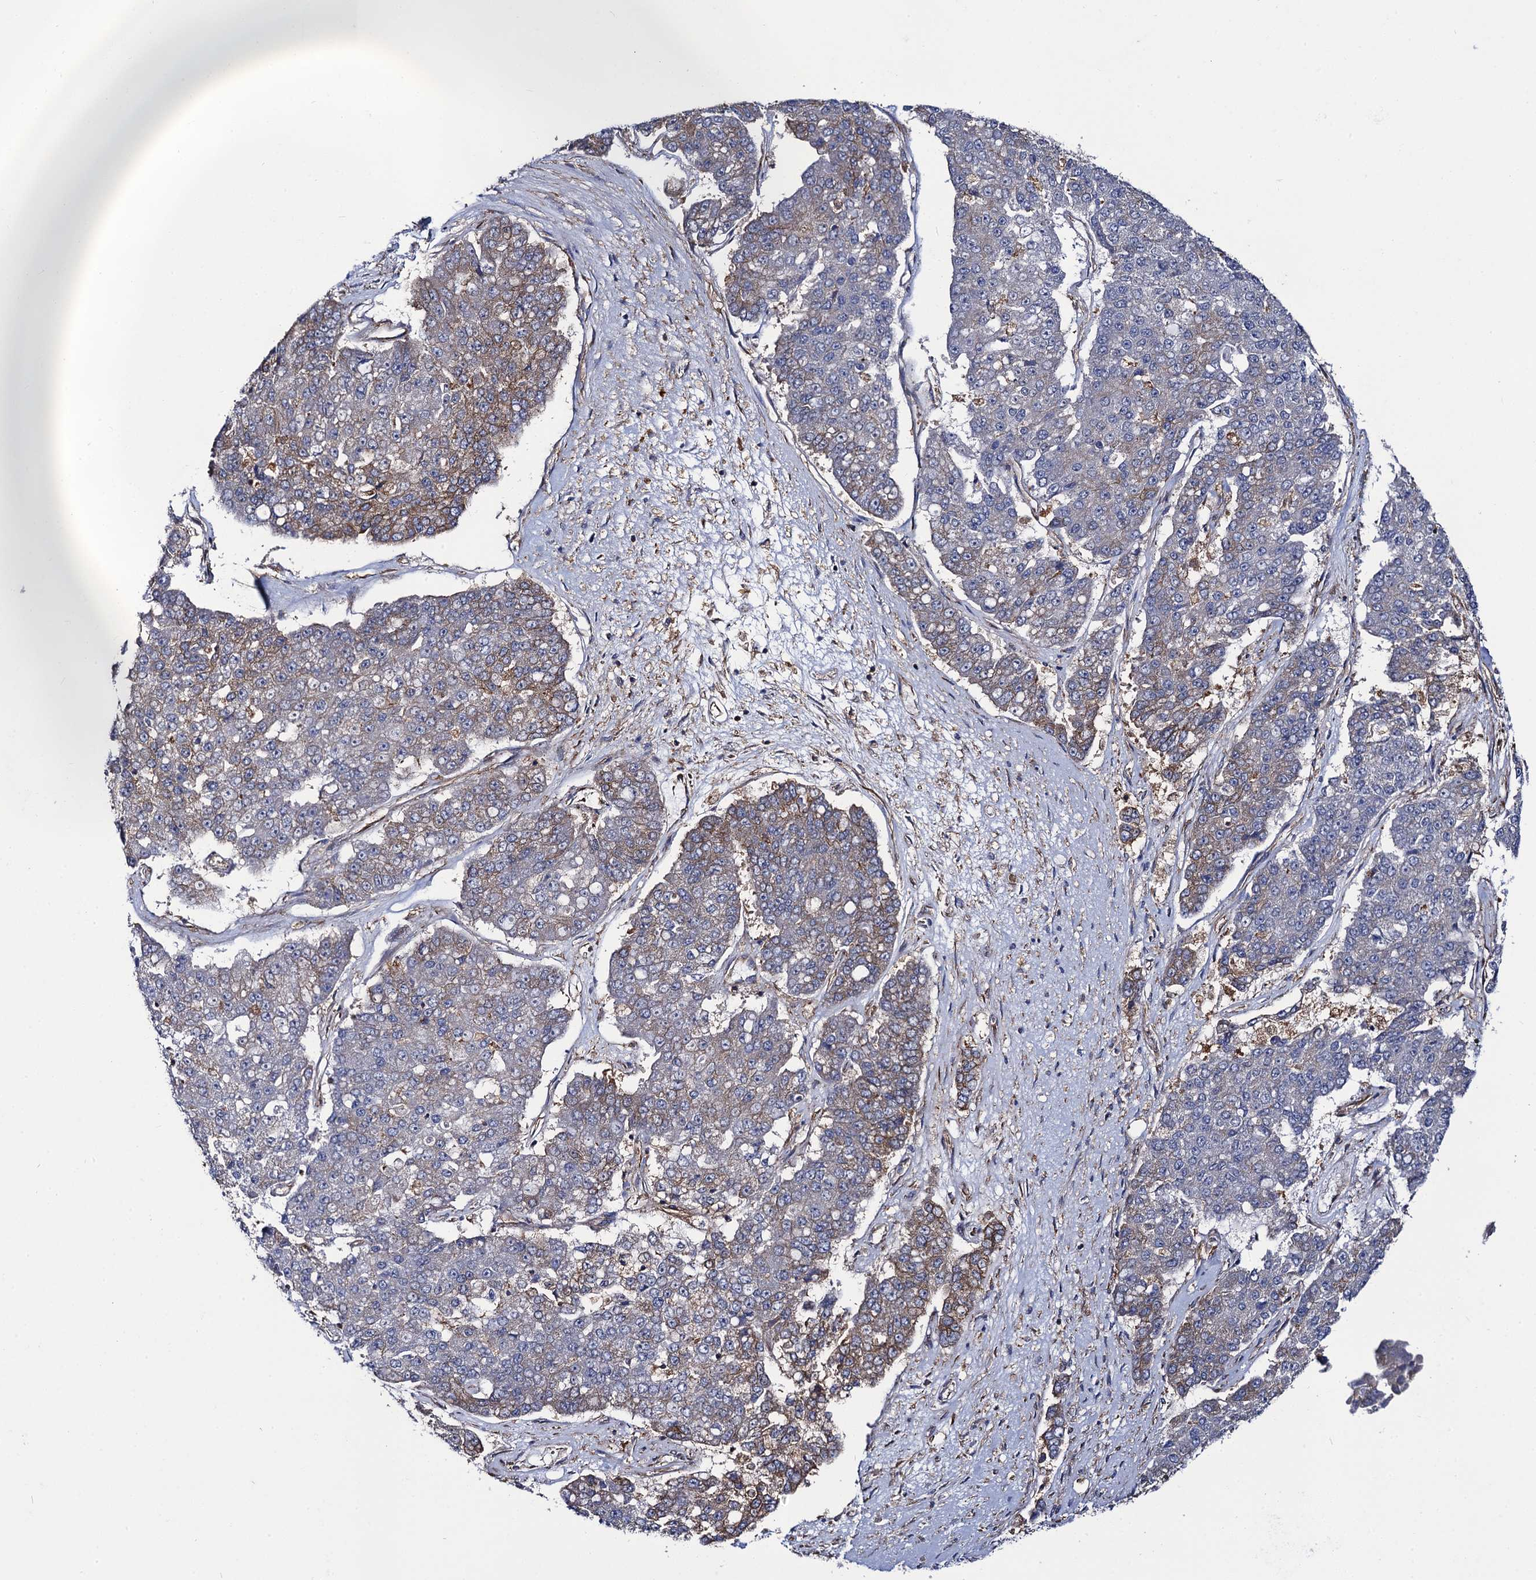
{"staining": {"intensity": "moderate", "quantity": "<25%", "location": "cytoplasmic/membranous"}, "tissue": "pancreatic cancer", "cell_type": "Tumor cells", "image_type": "cancer", "snomed": [{"axis": "morphology", "description": "Adenocarcinoma, NOS"}, {"axis": "topography", "description": "Pancreas"}], "caption": "Immunohistochemical staining of pancreatic adenocarcinoma shows low levels of moderate cytoplasmic/membranous staining in approximately <25% of tumor cells.", "gene": "DYDC1", "patient": {"sex": "male", "age": 50}}